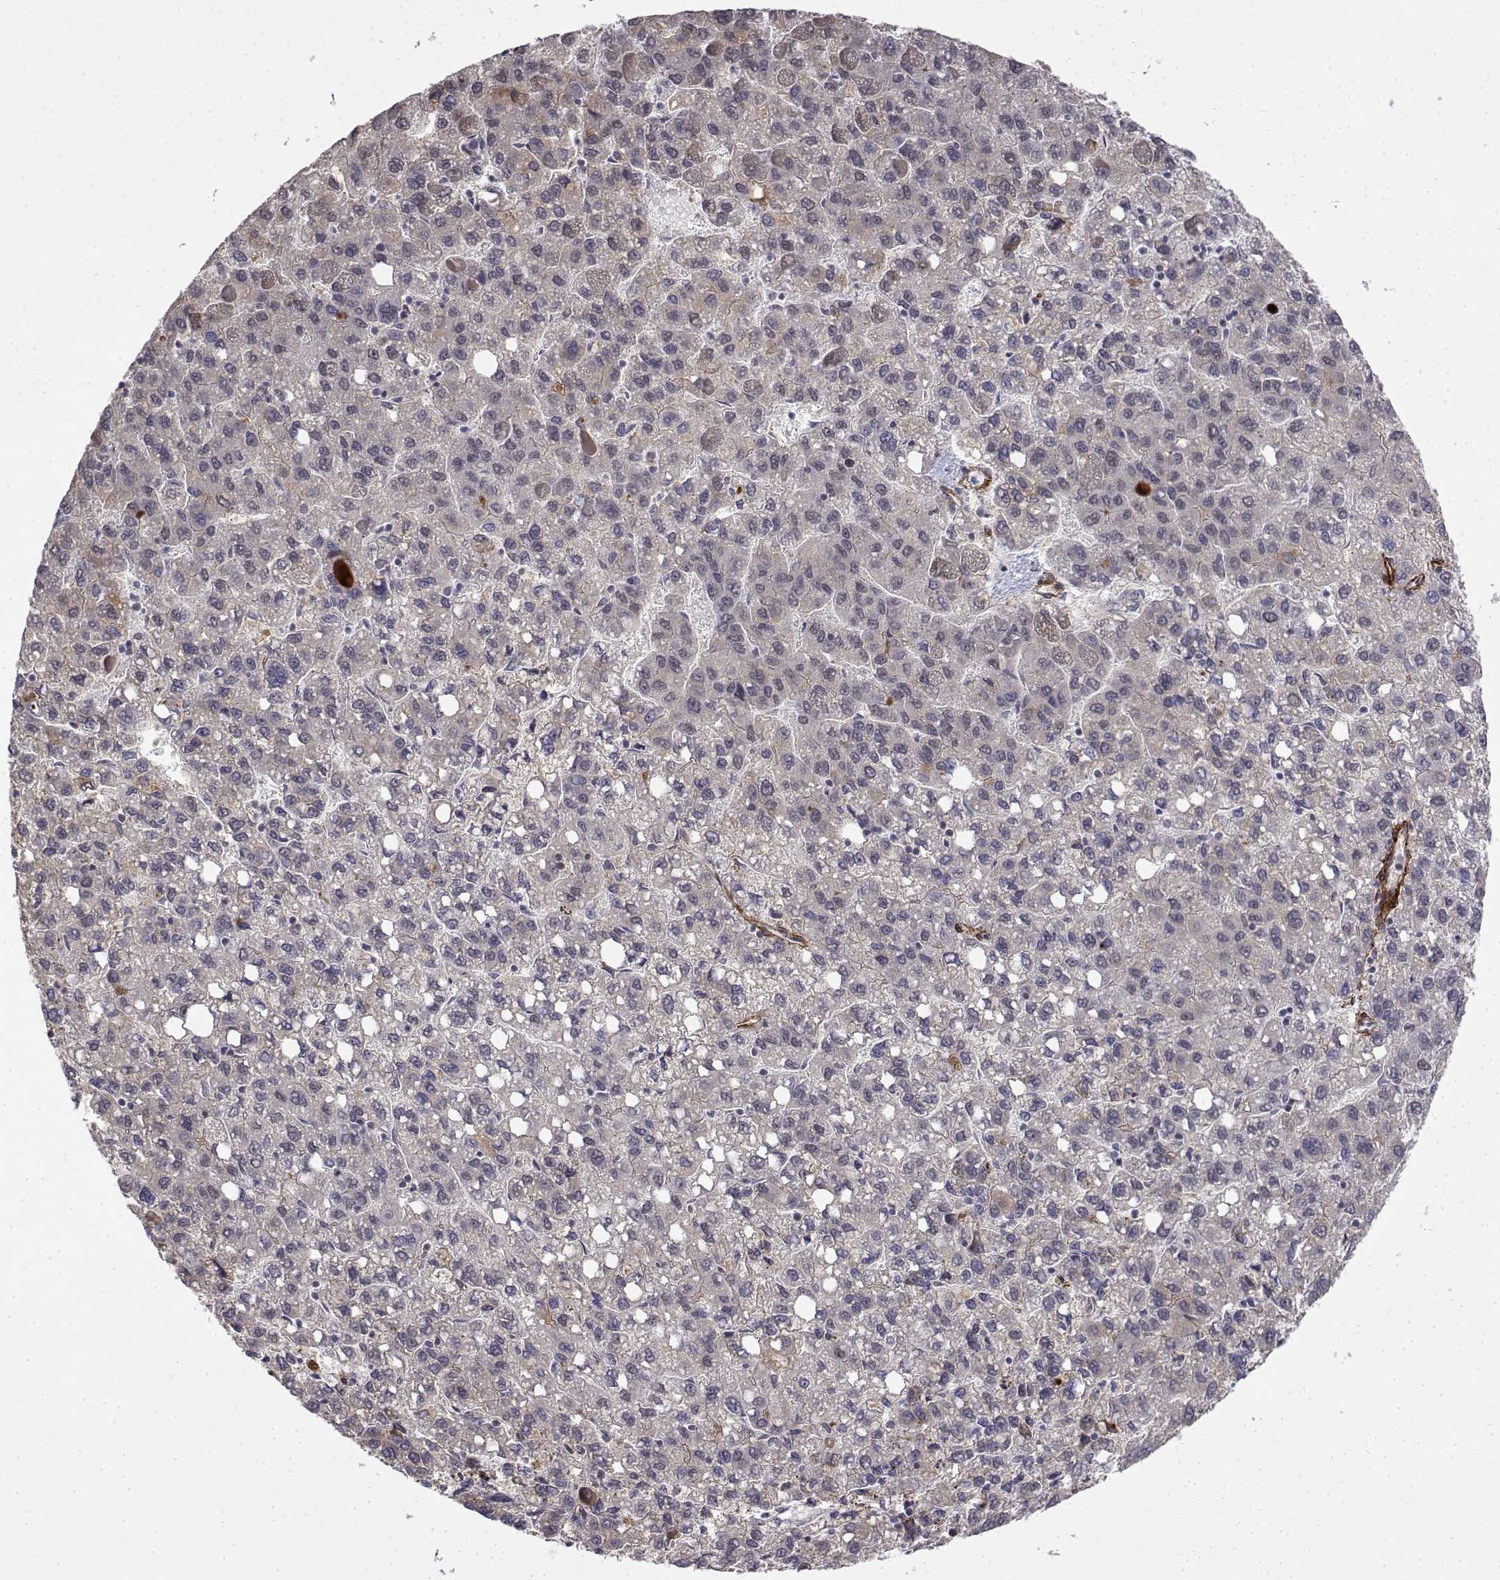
{"staining": {"intensity": "negative", "quantity": "none", "location": "none"}, "tissue": "liver cancer", "cell_type": "Tumor cells", "image_type": "cancer", "snomed": [{"axis": "morphology", "description": "Carcinoma, Hepatocellular, NOS"}, {"axis": "topography", "description": "Liver"}], "caption": "The immunohistochemistry histopathology image has no significant staining in tumor cells of liver cancer tissue.", "gene": "ITGA7", "patient": {"sex": "female", "age": 82}}